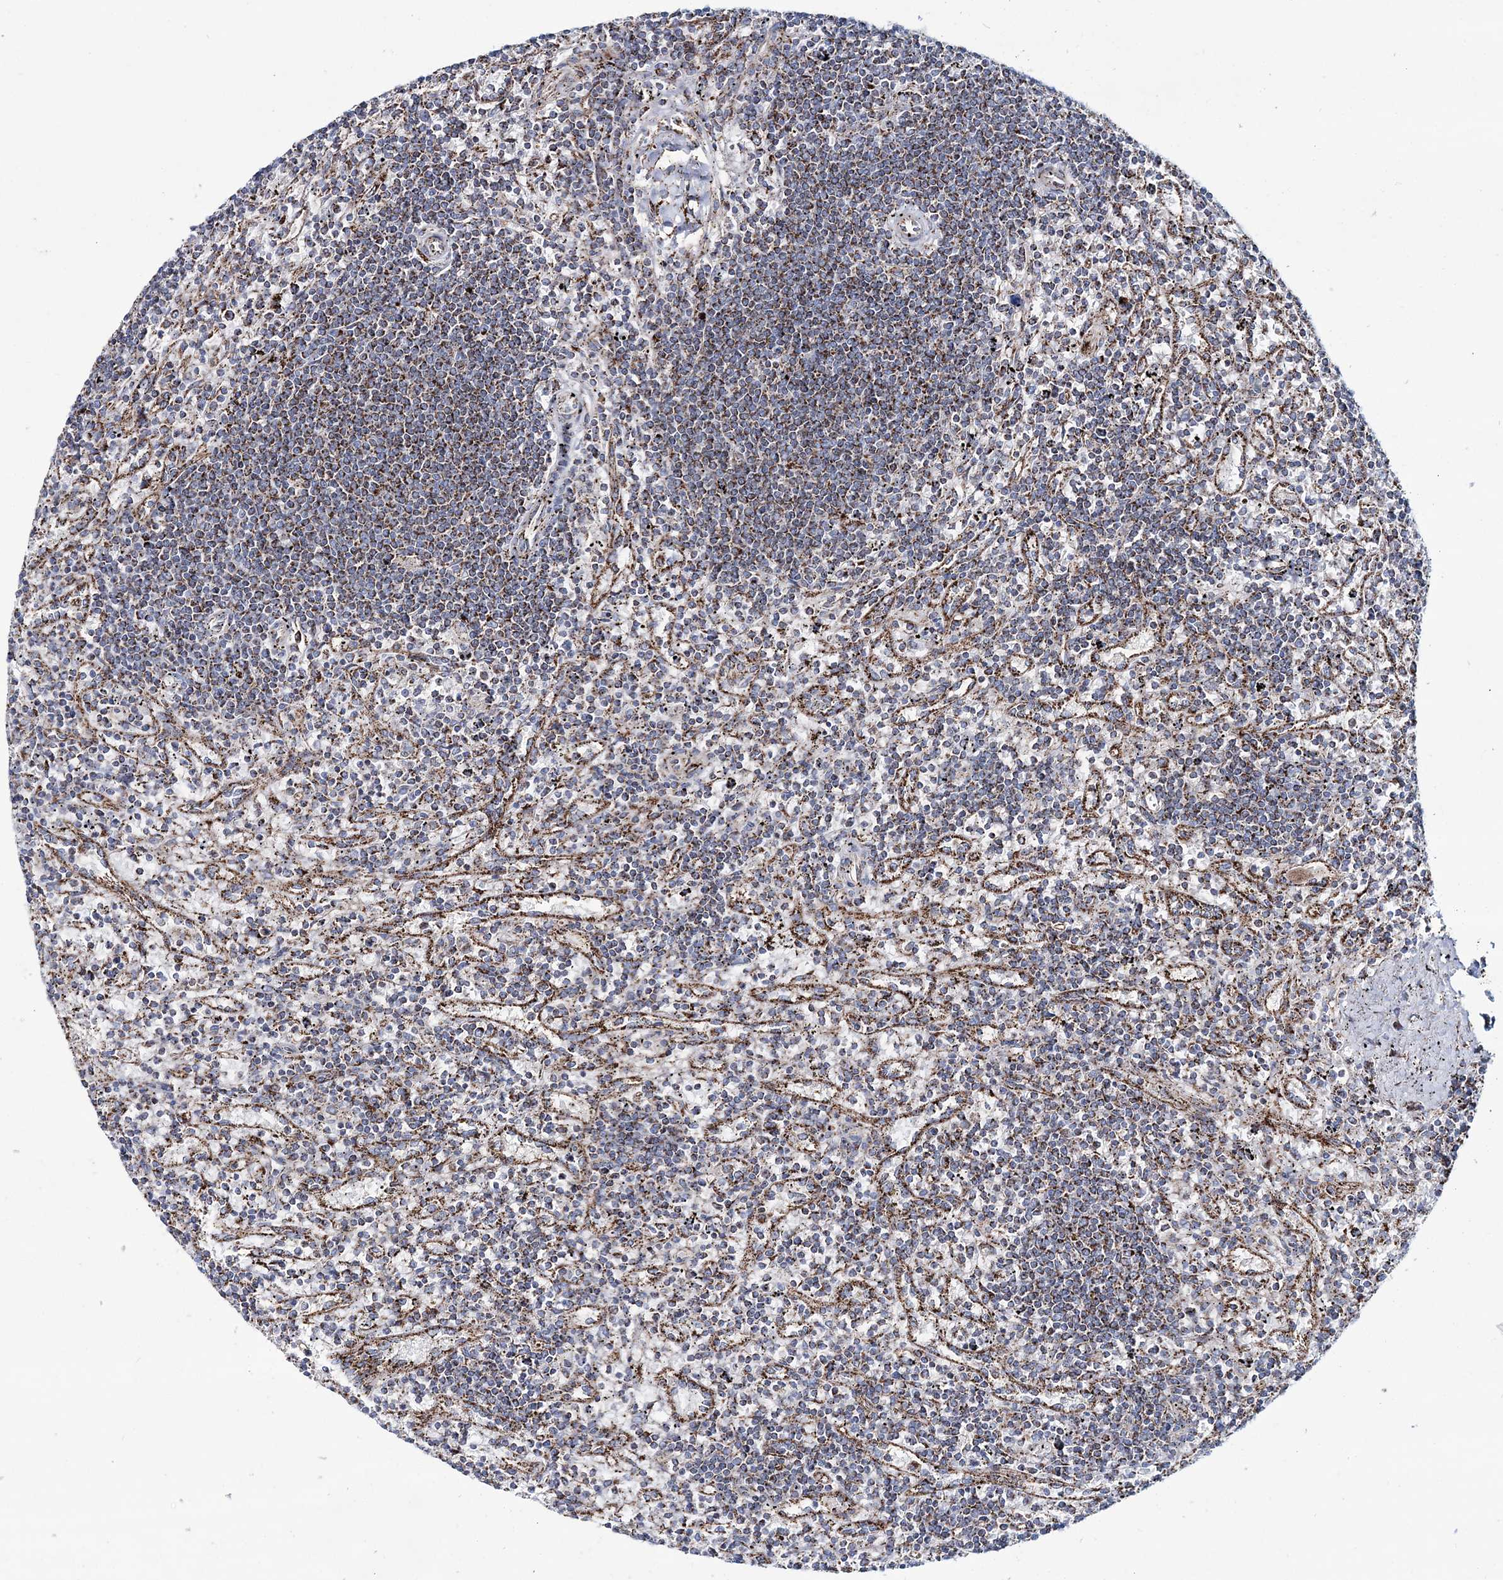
{"staining": {"intensity": "moderate", "quantity": "25%-75%", "location": "cytoplasmic/membranous"}, "tissue": "lymphoma", "cell_type": "Tumor cells", "image_type": "cancer", "snomed": [{"axis": "morphology", "description": "Malignant lymphoma, non-Hodgkin's type, Low grade"}, {"axis": "topography", "description": "Spleen"}], "caption": "Lymphoma stained for a protein reveals moderate cytoplasmic/membranous positivity in tumor cells.", "gene": "ARHGAP6", "patient": {"sex": "male", "age": 76}}